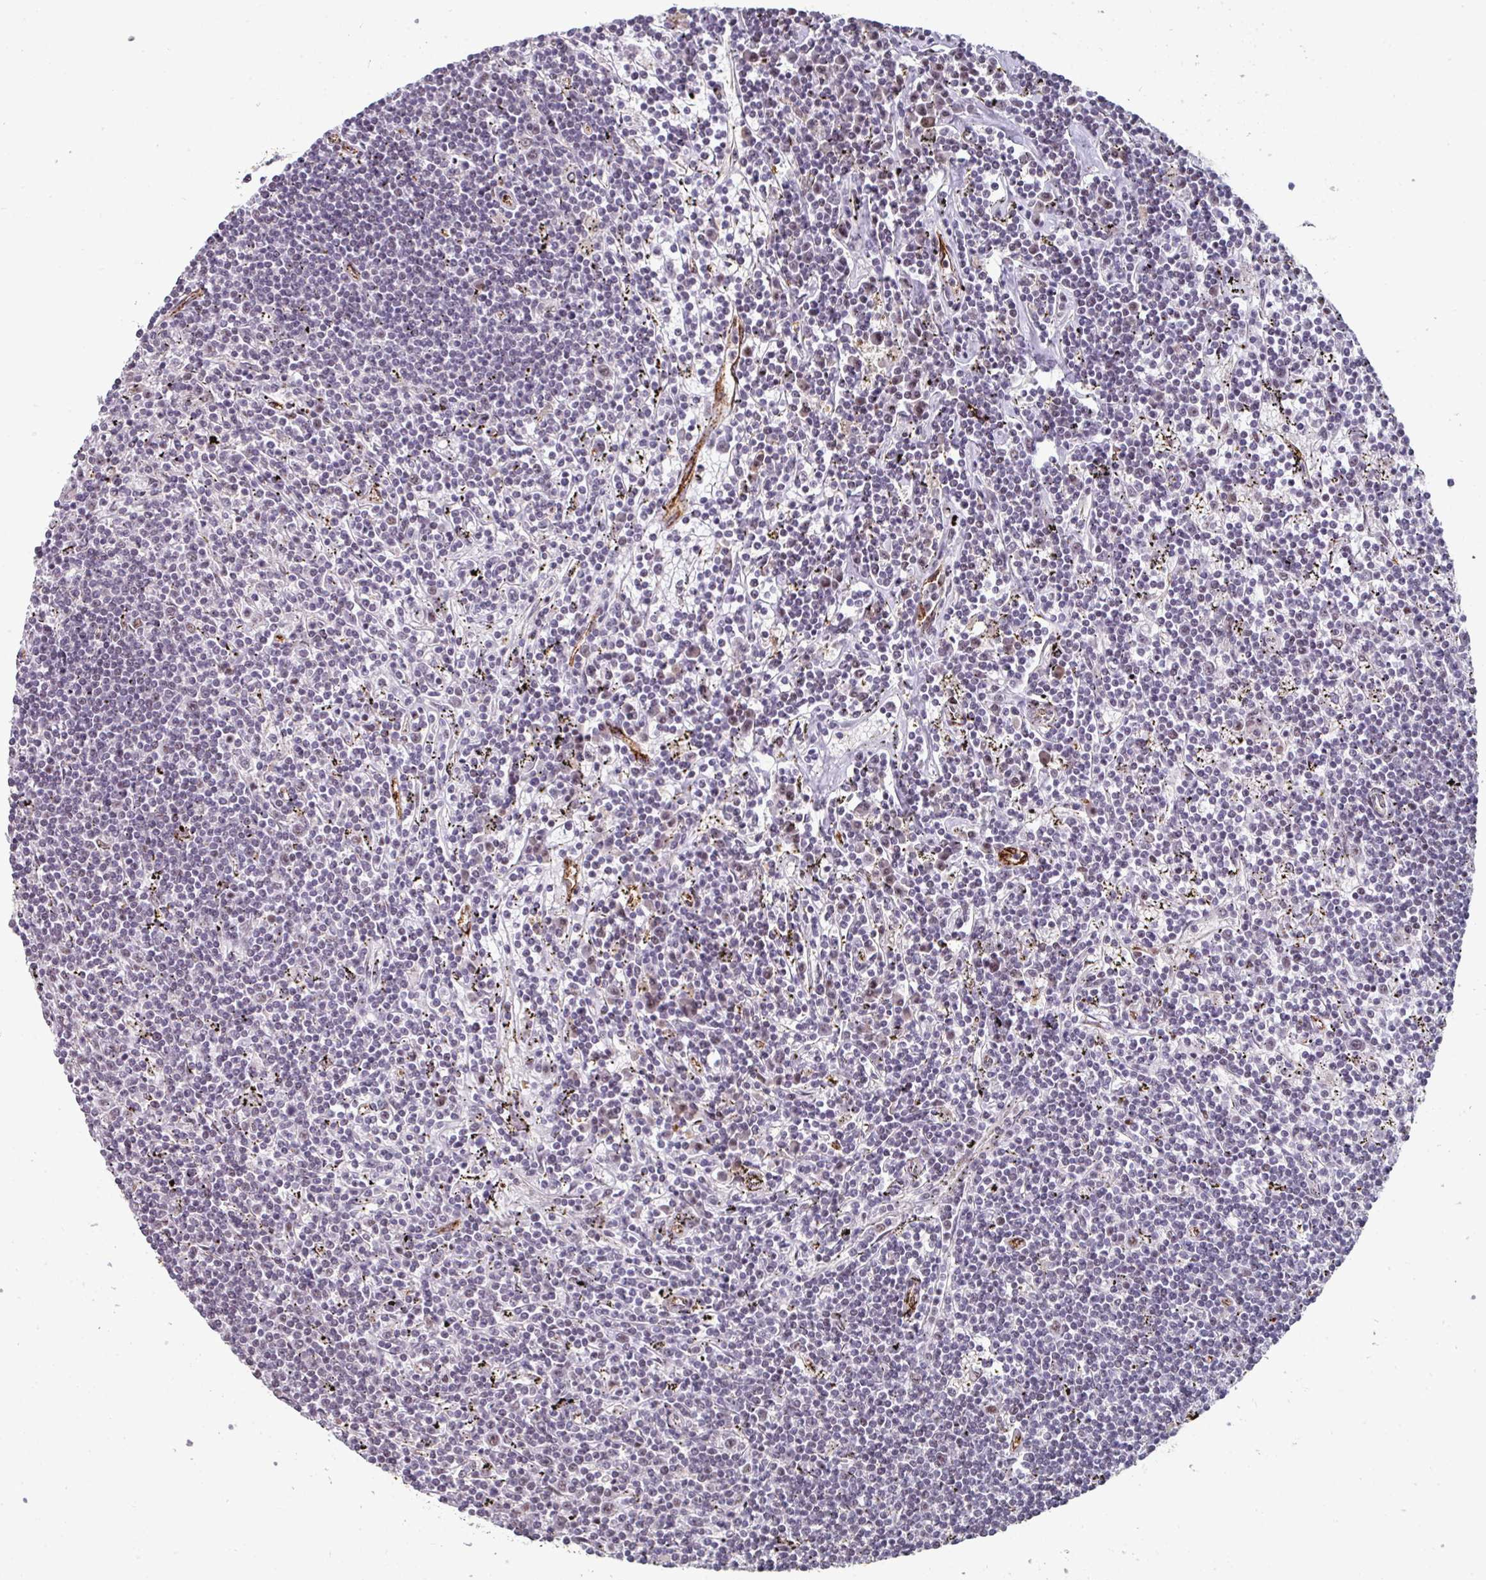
{"staining": {"intensity": "weak", "quantity": "<25%", "location": "nuclear"}, "tissue": "lymphoma", "cell_type": "Tumor cells", "image_type": "cancer", "snomed": [{"axis": "morphology", "description": "Malignant lymphoma, non-Hodgkin's type, Low grade"}, {"axis": "topography", "description": "Spleen"}], "caption": "There is no significant positivity in tumor cells of low-grade malignant lymphoma, non-Hodgkin's type.", "gene": "SIDT2", "patient": {"sex": "male", "age": 76}}